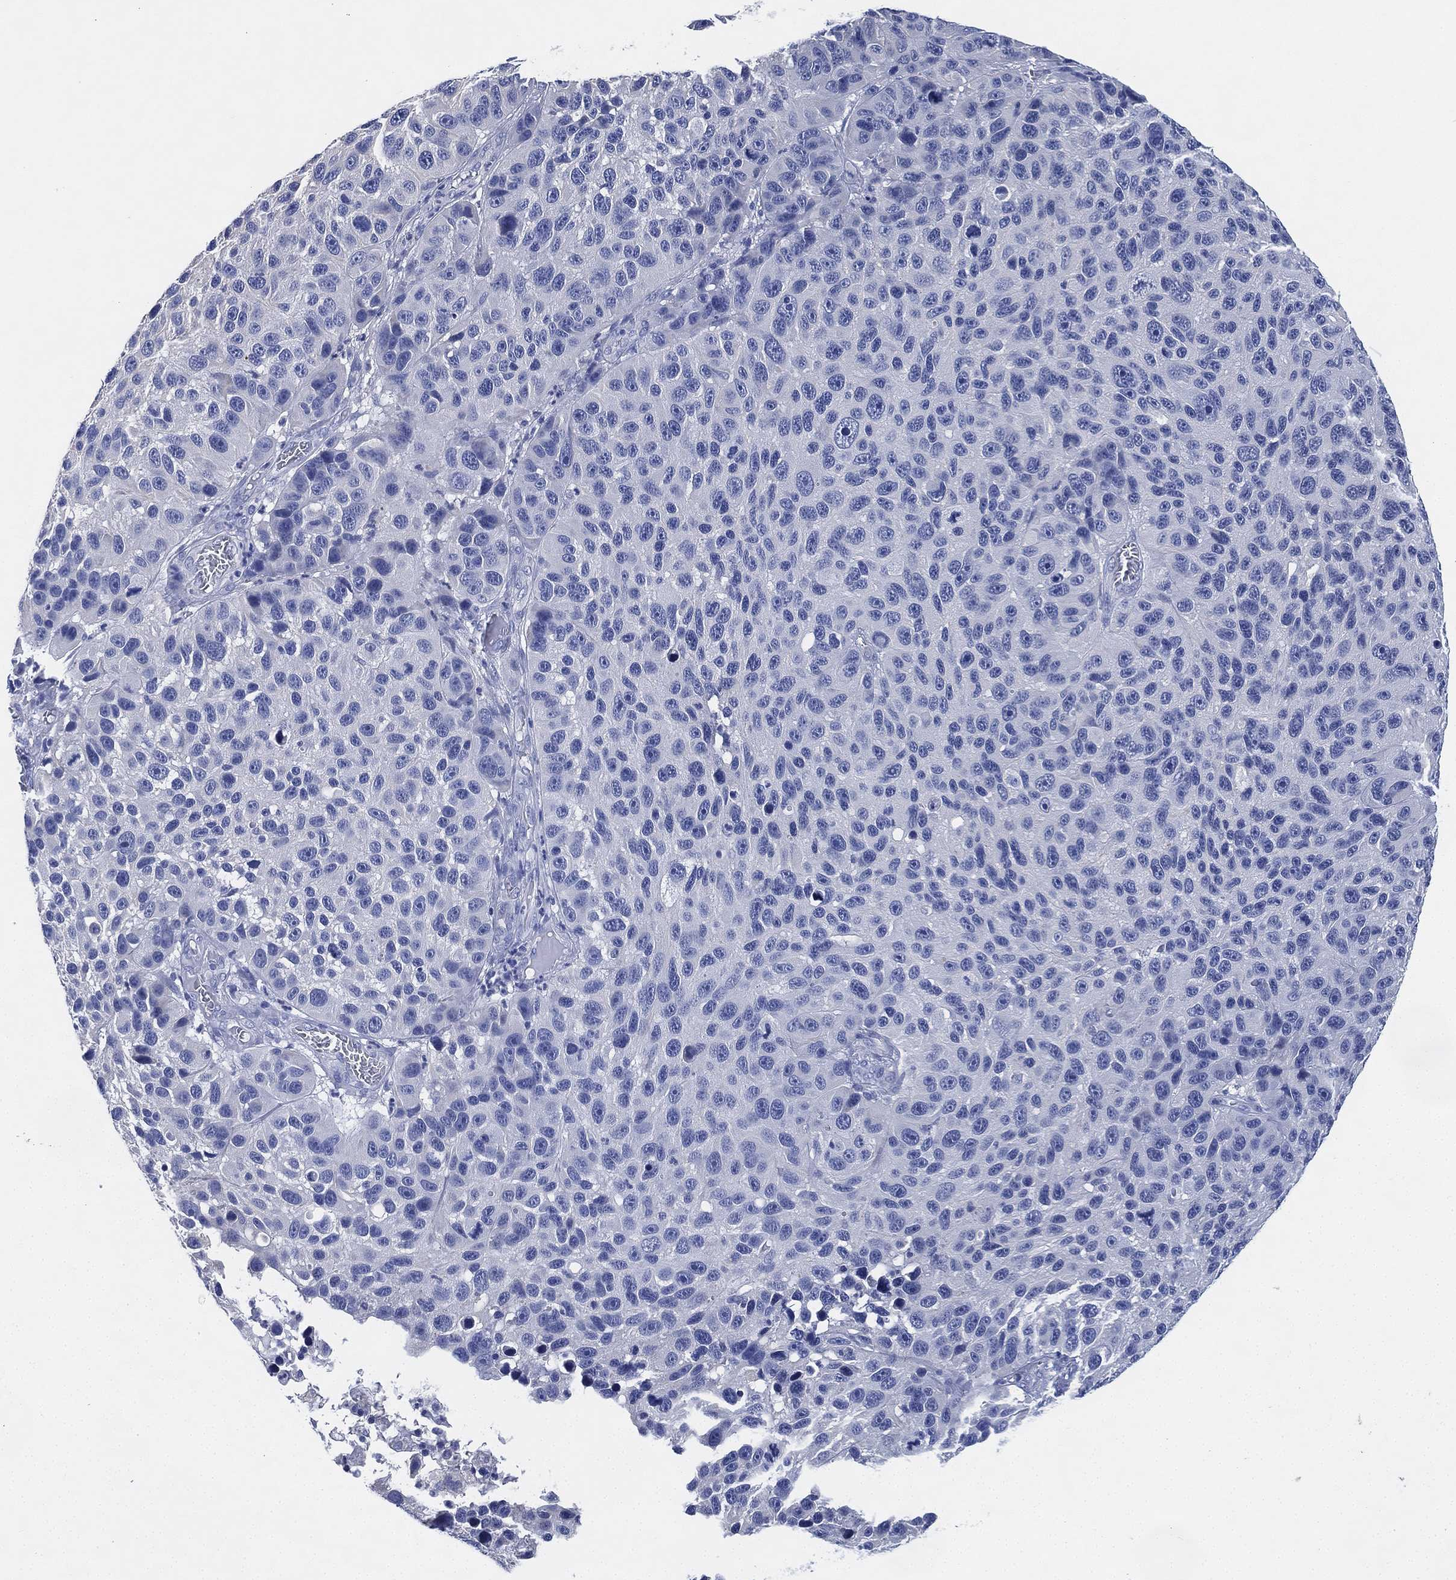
{"staining": {"intensity": "negative", "quantity": "none", "location": "none"}, "tissue": "melanoma", "cell_type": "Tumor cells", "image_type": "cancer", "snomed": [{"axis": "morphology", "description": "Malignant melanoma, NOS"}, {"axis": "topography", "description": "Skin"}], "caption": "A high-resolution micrograph shows IHC staining of malignant melanoma, which reveals no significant positivity in tumor cells.", "gene": "CCDC70", "patient": {"sex": "male", "age": 53}}